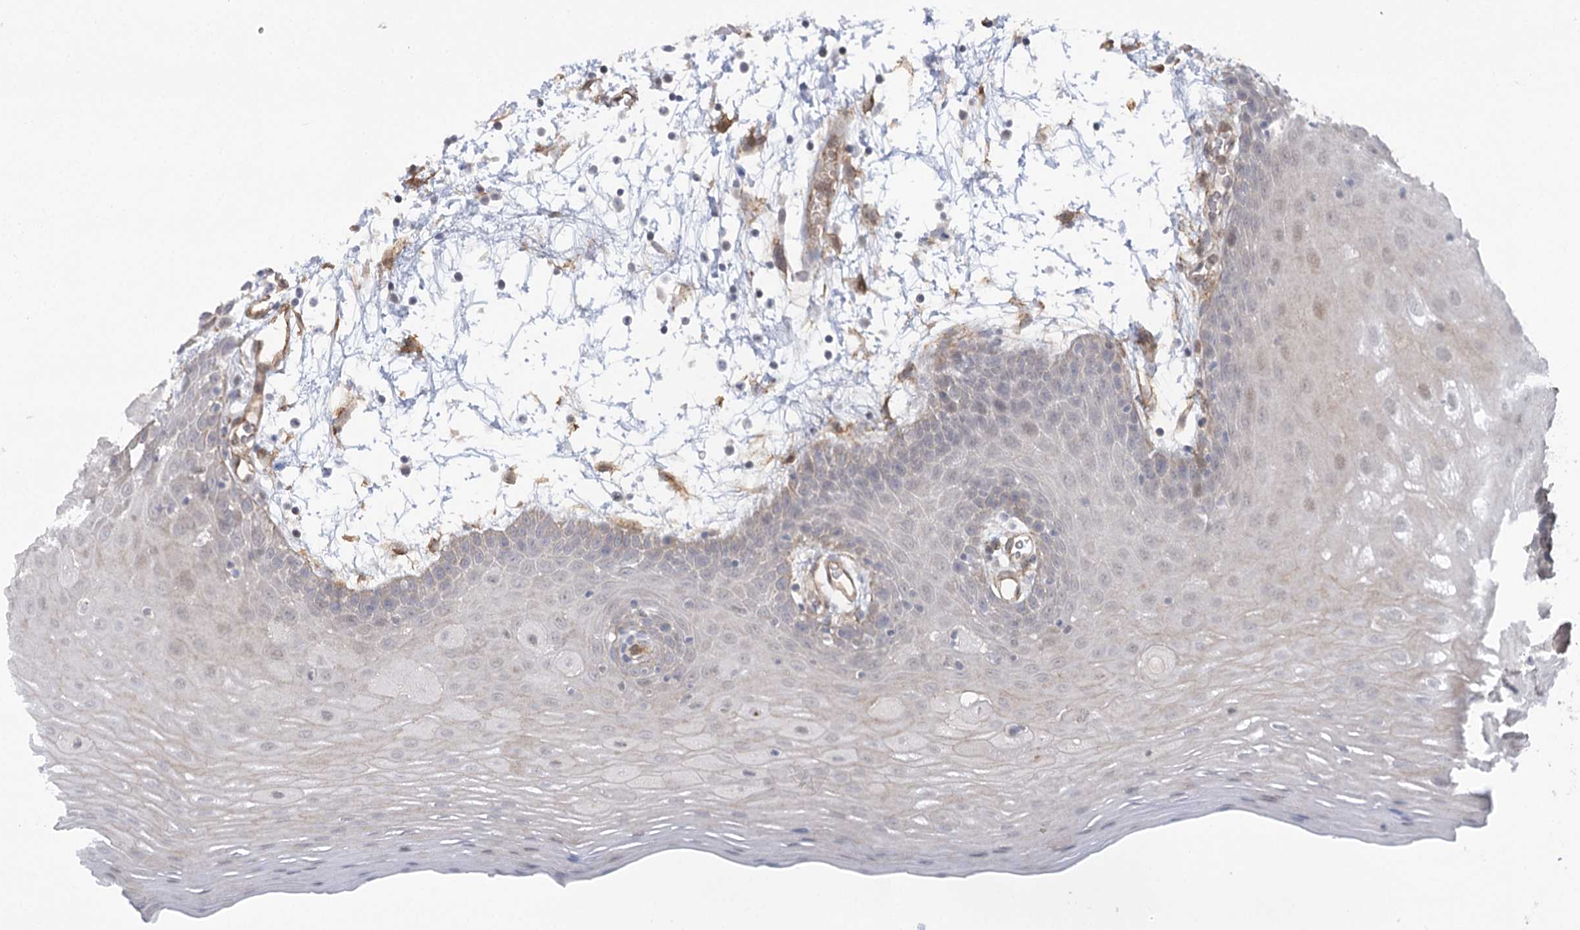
{"staining": {"intensity": "weak", "quantity": "<25%", "location": "cytoplasmic/membranous"}, "tissue": "oral mucosa", "cell_type": "Squamous epithelial cells", "image_type": "normal", "snomed": [{"axis": "morphology", "description": "Normal tissue, NOS"}, {"axis": "topography", "description": "Skeletal muscle"}, {"axis": "topography", "description": "Oral tissue"}, {"axis": "topography", "description": "Salivary gland"}, {"axis": "topography", "description": "Peripheral nerve tissue"}], "caption": "This micrograph is of normal oral mucosa stained with IHC to label a protein in brown with the nuclei are counter-stained blue. There is no staining in squamous epithelial cells.", "gene": "AMTN", "patient": {"sex": "male", "age": 54}}